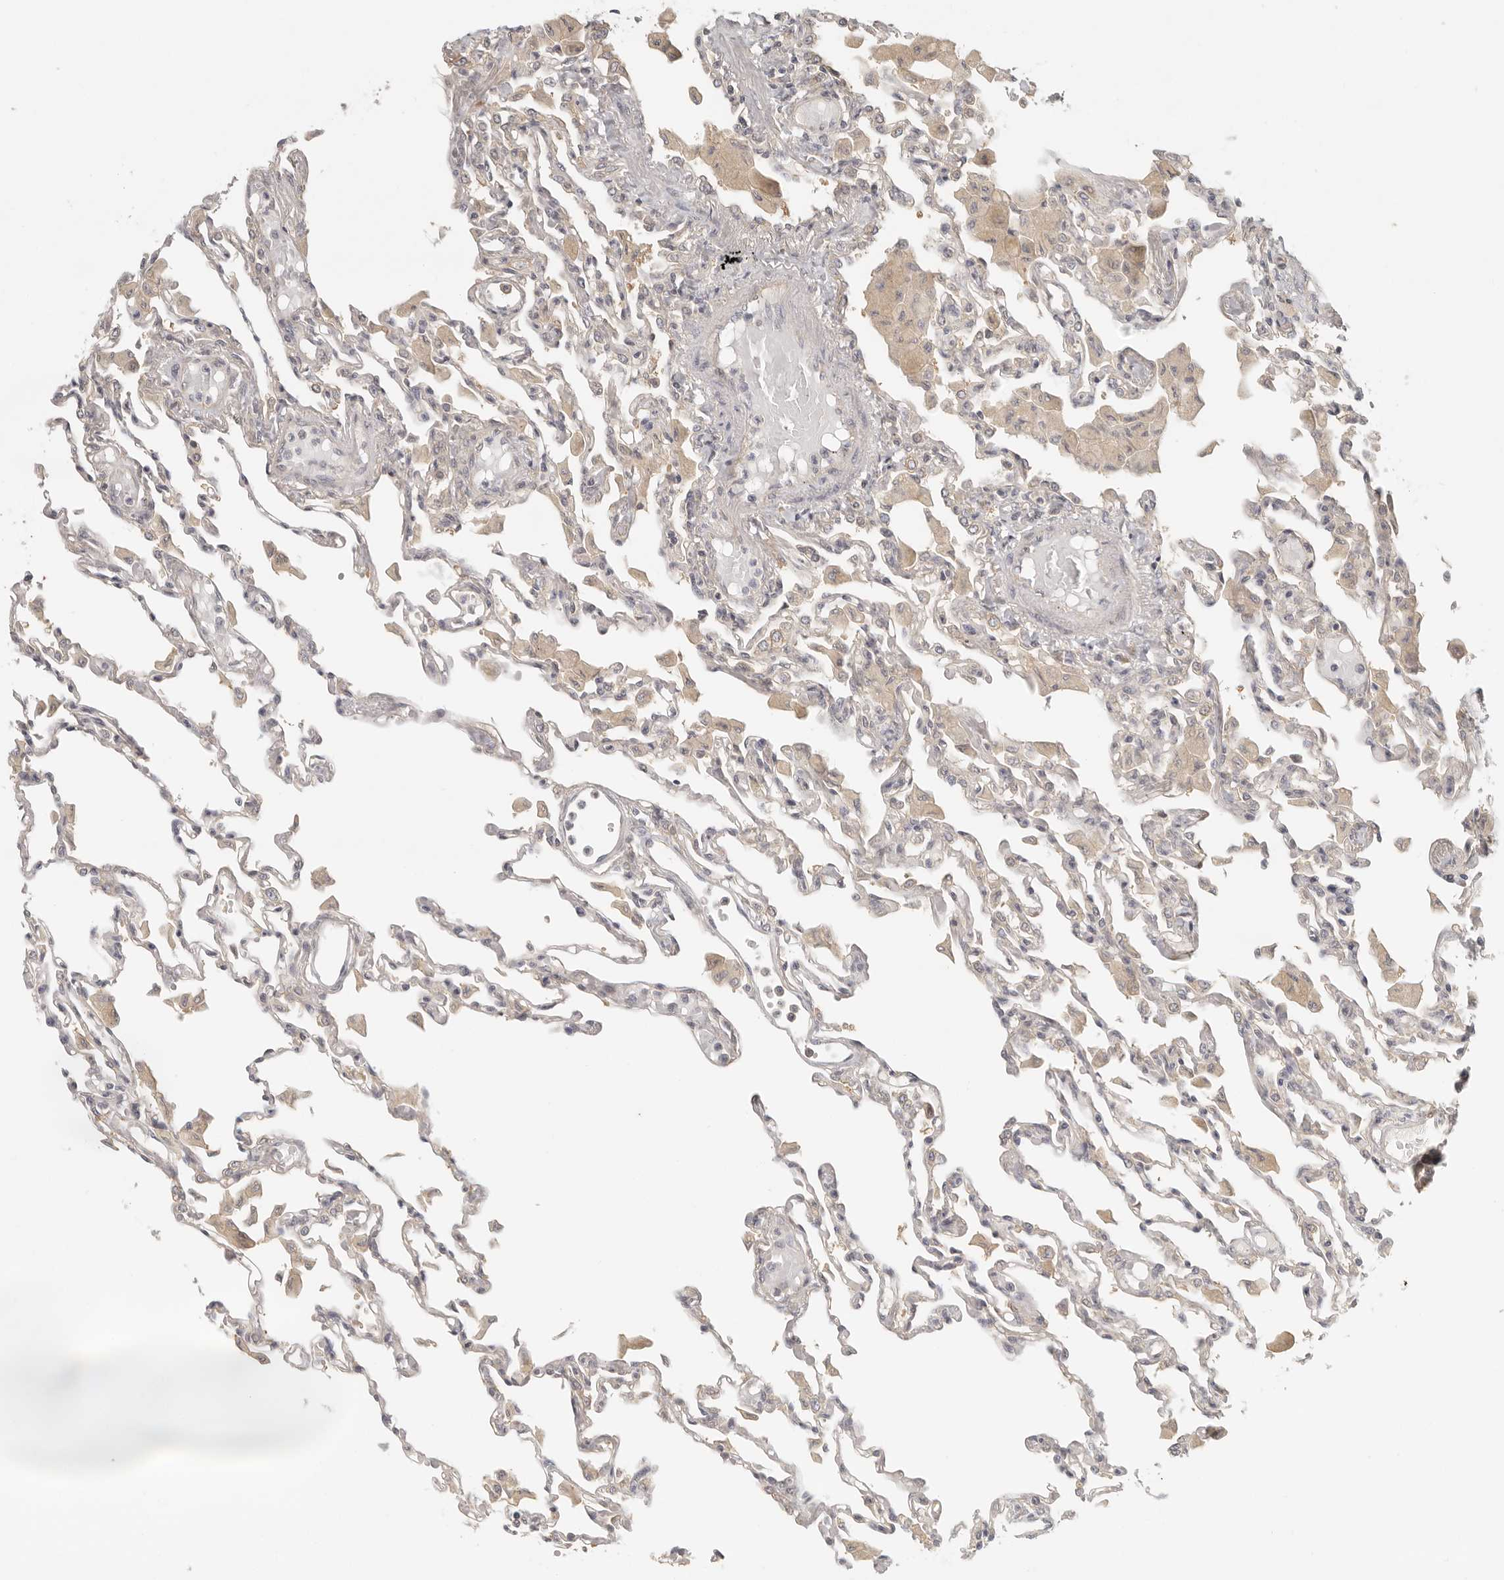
{"staining": {"intensity": "weak", "quantity": "25%-75%", "location": "cytoplasmic/membranous"}, "tissue": "lung", "cell_type": "Alveolar cells", "image_type": "normal", "snomed": [{"axis": "morphology", "description": "Normal tissue, NOS"}, {"axis": "topography", "description": "Bronchus"}, {"axis": "topography", "description": "Lung"}], "caption": "IHC photomicrograph of normal lung: lung stained using IHC exhibits low levels of weak protein expression localized specifically in the cytoplasmic/membranous of alveolar cells, appearing as a cytoplasmic/membranous brown color.", "gene": "AHDC1", "patient": {"sex": "female", "age": 49}}